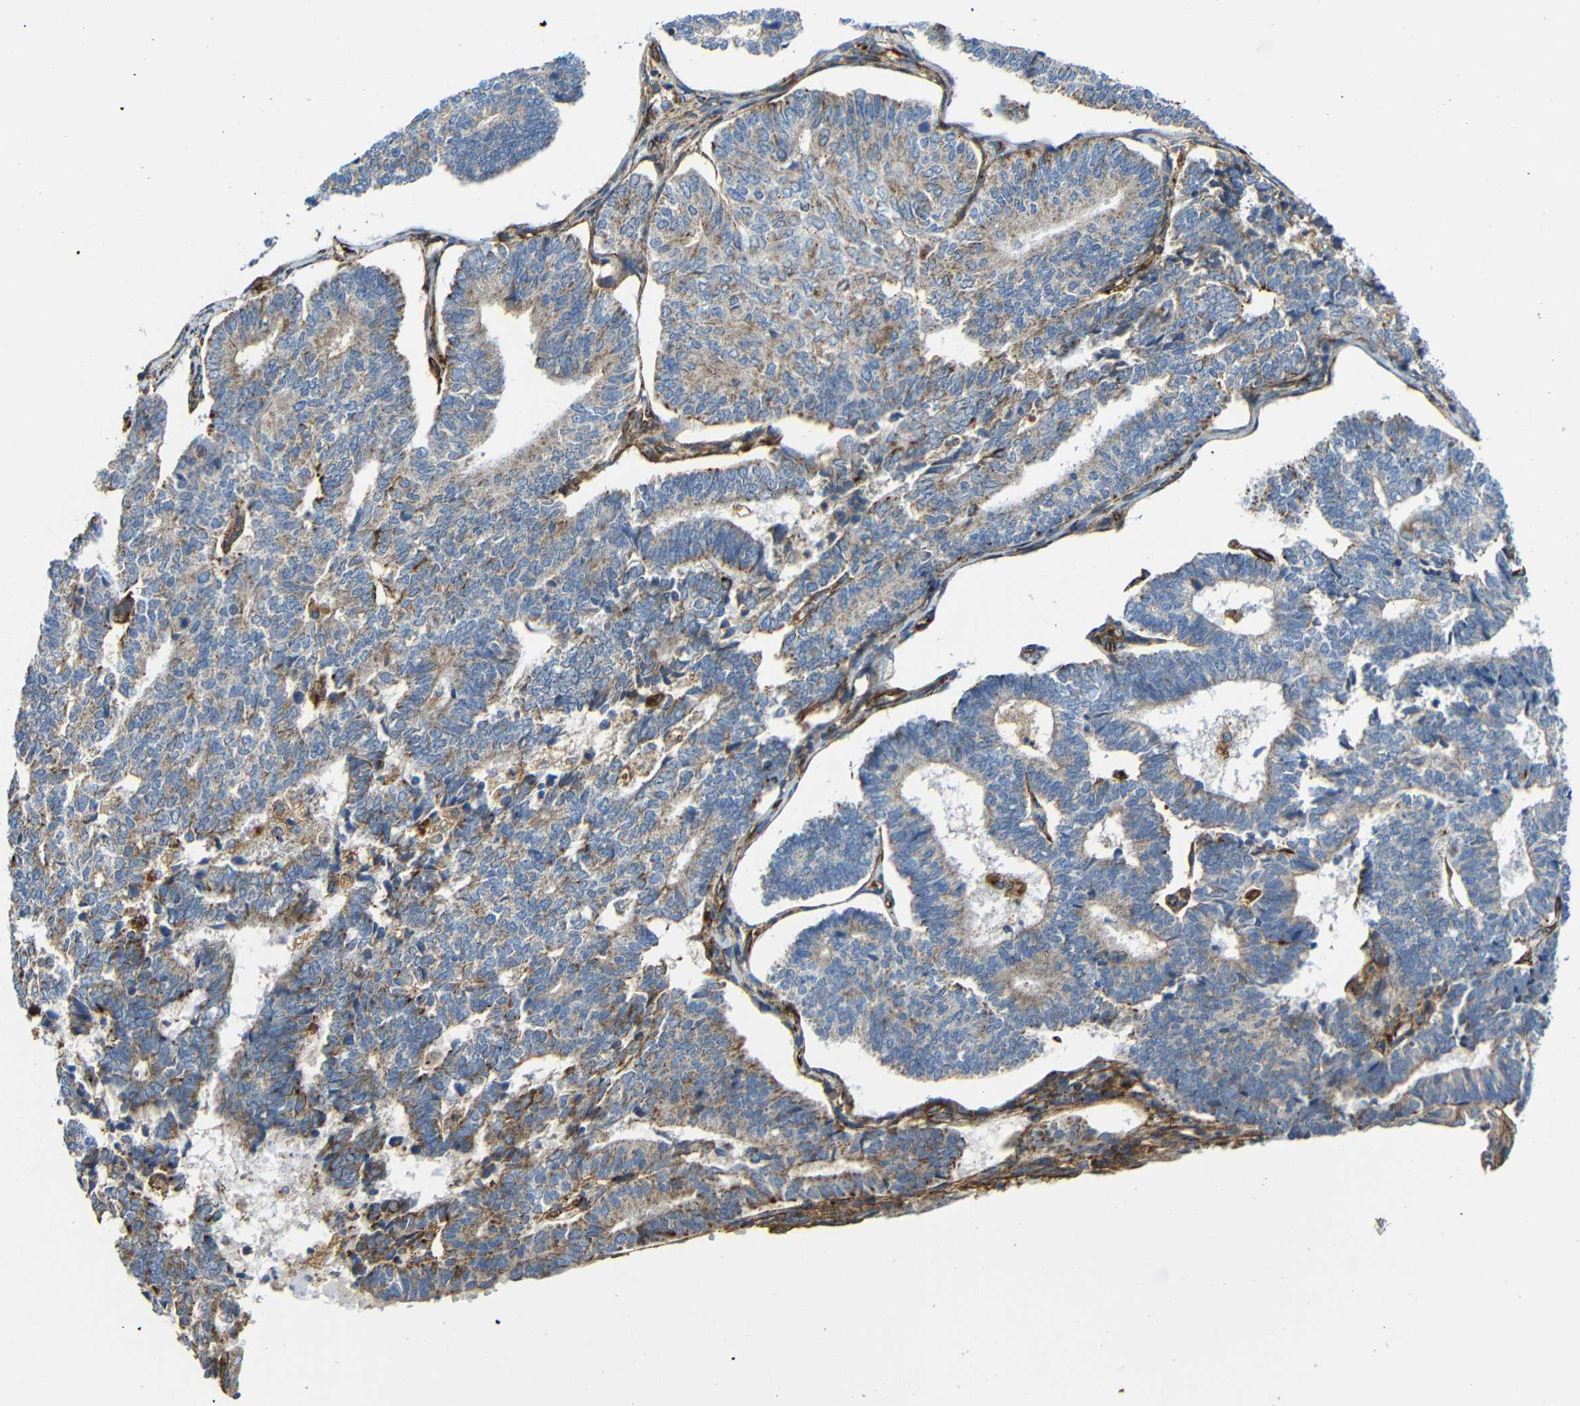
{"staining": {"intensity": "moderate", "quantity": ">75%", "location": "cytoplasmic/membranous"}, "tissue": "endometrial cancer", "cell_type": "Tumor cells", "image_type": "cancer", "snomed": [{"axis": "morphology", "description": "Adenocarcinoma, NOS"}, {"axis": "topography", "description": "Endometrium"}], "caption": "A high-resolution photomicrograph shows immunohistochemistry (IHC) staining of endometrial adenocarcinoma, which exhibits moderate cytoplasmic/membranous staining in about >75% of tumor cells.", "gene": "IGSF10", "patient": {"sex": "female", "age": 70}}